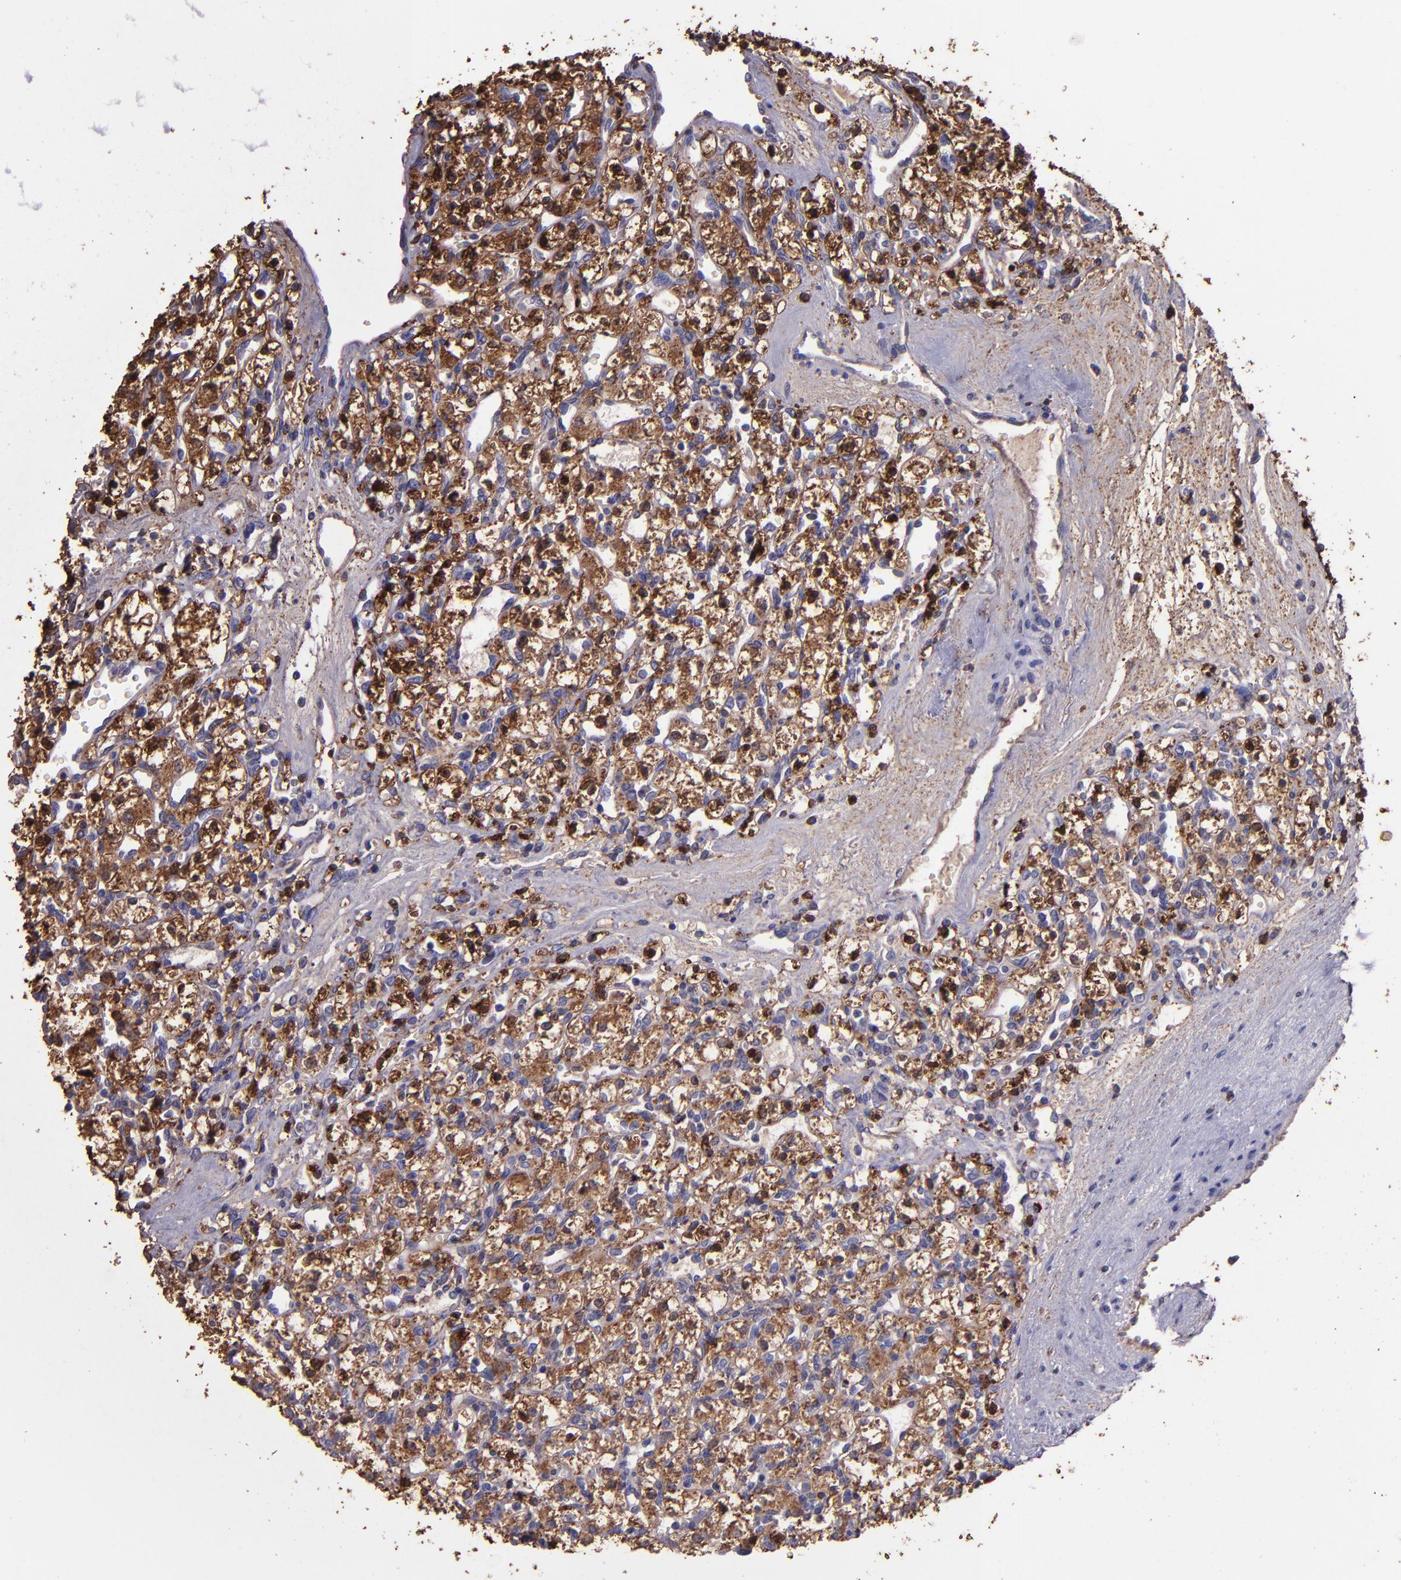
{"staining": {"intensity": "moderate", "quantity": ">75%", "location": "cytoplasmic/membranous,nuclear"}, "tissue": "renal cancer", "cell_type": "Tumor cells", "image_type": "cancer", "snomed": [{"axis": "morphology", "description": "Adenocarcinoma, NOS"}, {"axis": "topography", "description": "Kidney"}], "caption": "This photomicrograph reveals adenocarcinoma (renal) stained with immunohistochemistry to label a protein in brown. The cytoplasmic/membranous and nuclear of tumor cells show moderate positivity for the protein. Nuclei are counter-stained blue.", "gene": "WASHC1", "patient": {"sex": "female", "age": 62}}